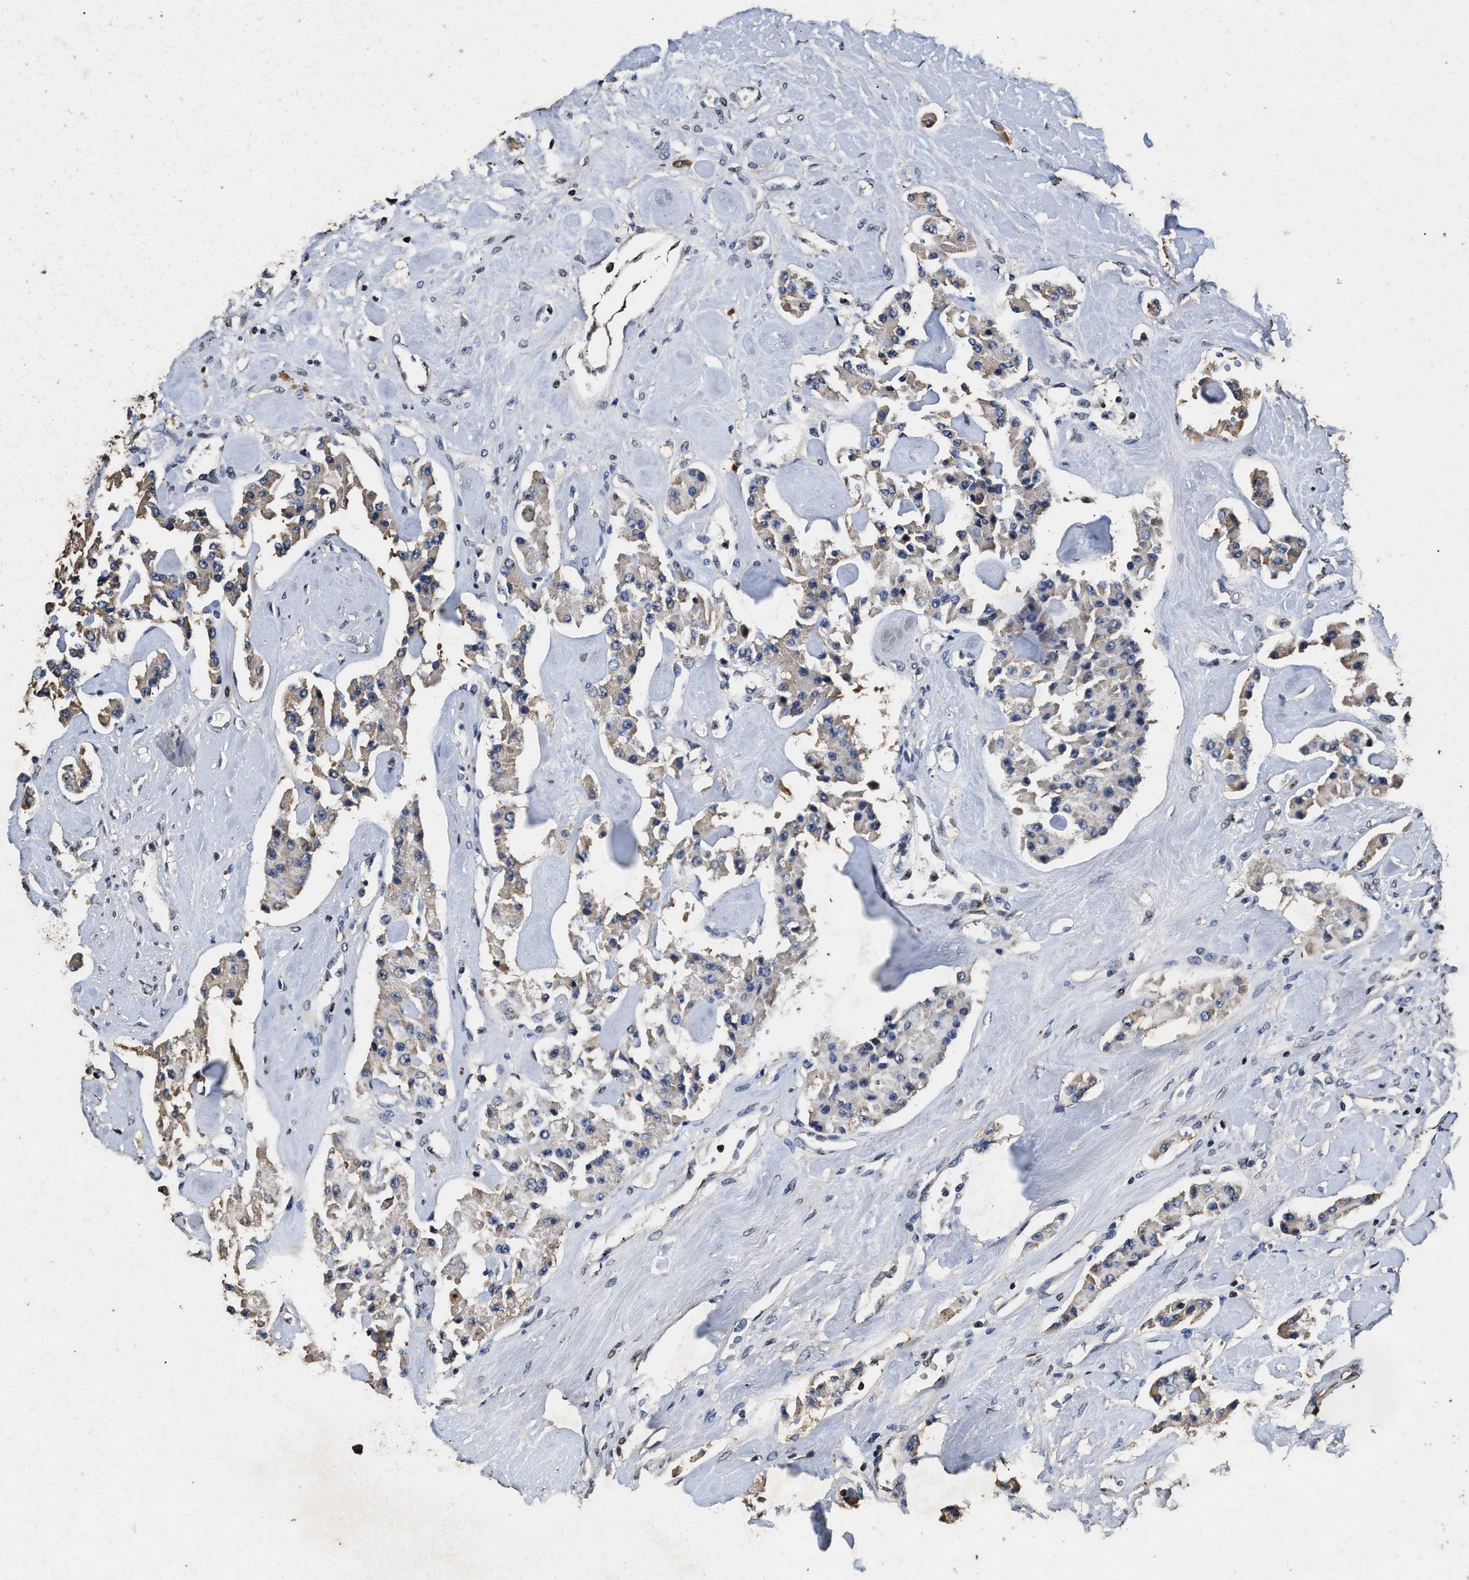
{"staining": {"intensity": "weak", "quantity": ">75%", "location": "cytoplasmic/membranous,nuclear"}, "tissue": "carcinoid", "cell_type": "Tumor cells", "image_type": "cancer", "snomed": [{"axis": "morphology", "description": "Carcinoid, malignant, NOS"}, {"axis": "topography", "description": "Pancreas"}], "caption": "This photomicrograph reveals immunohistochemistry (IHC) staining of human carcinoid, with low weak cytoplasmic/membranous and nuclear expression in about >75% of tumor cells.", "gene": "TPST2", "patient": {"sex": "male", "age": 41}}